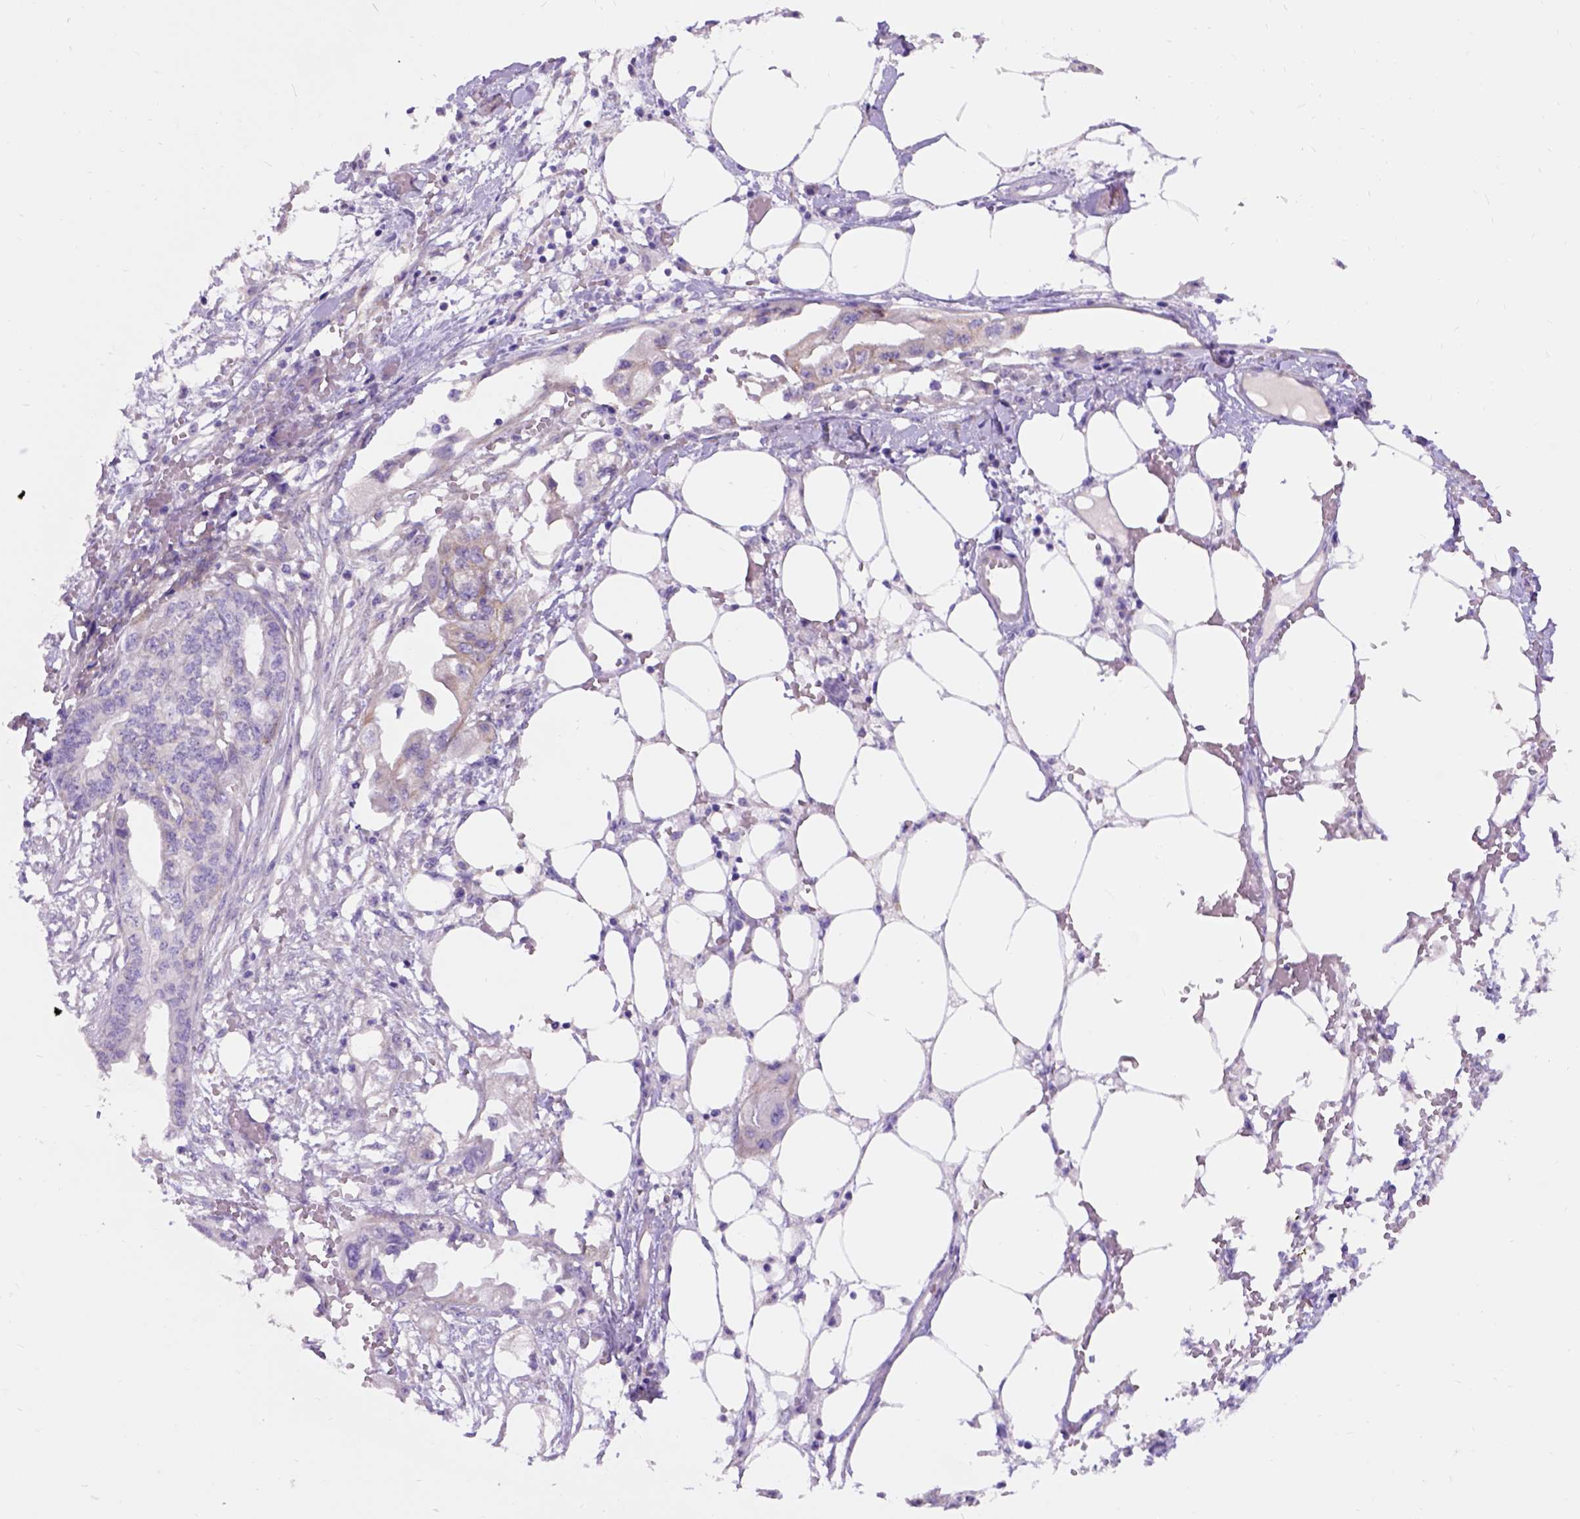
{"staining": {"intensity": "negative", "quantity": "none", "location": "none"}, "tissue": "endometrial cancer", "cell_type": "Tumor cells", "image_type": "cancer", "snomed": [{"axis": "morphology", "description": "Adenocarcinoma, NOS"}, {"axis": "morphology", "description": "Adenocarcinoma, metastatic, NOS"}, {"axis": "topography", "description": "Adipose tissue"}, {"axis": "topography", "description": "Endometrium"}], "caption": "Adenocarcinoma (endometrial) was stained to show a protein in brown. There is no significant positivity in tumor cells. The staining is performed using DAB brown chromogen with nuclei counter-stained in using hematoxylin.", "gene": "EGFR", "patient": {"sex": "female", "age": 67}}